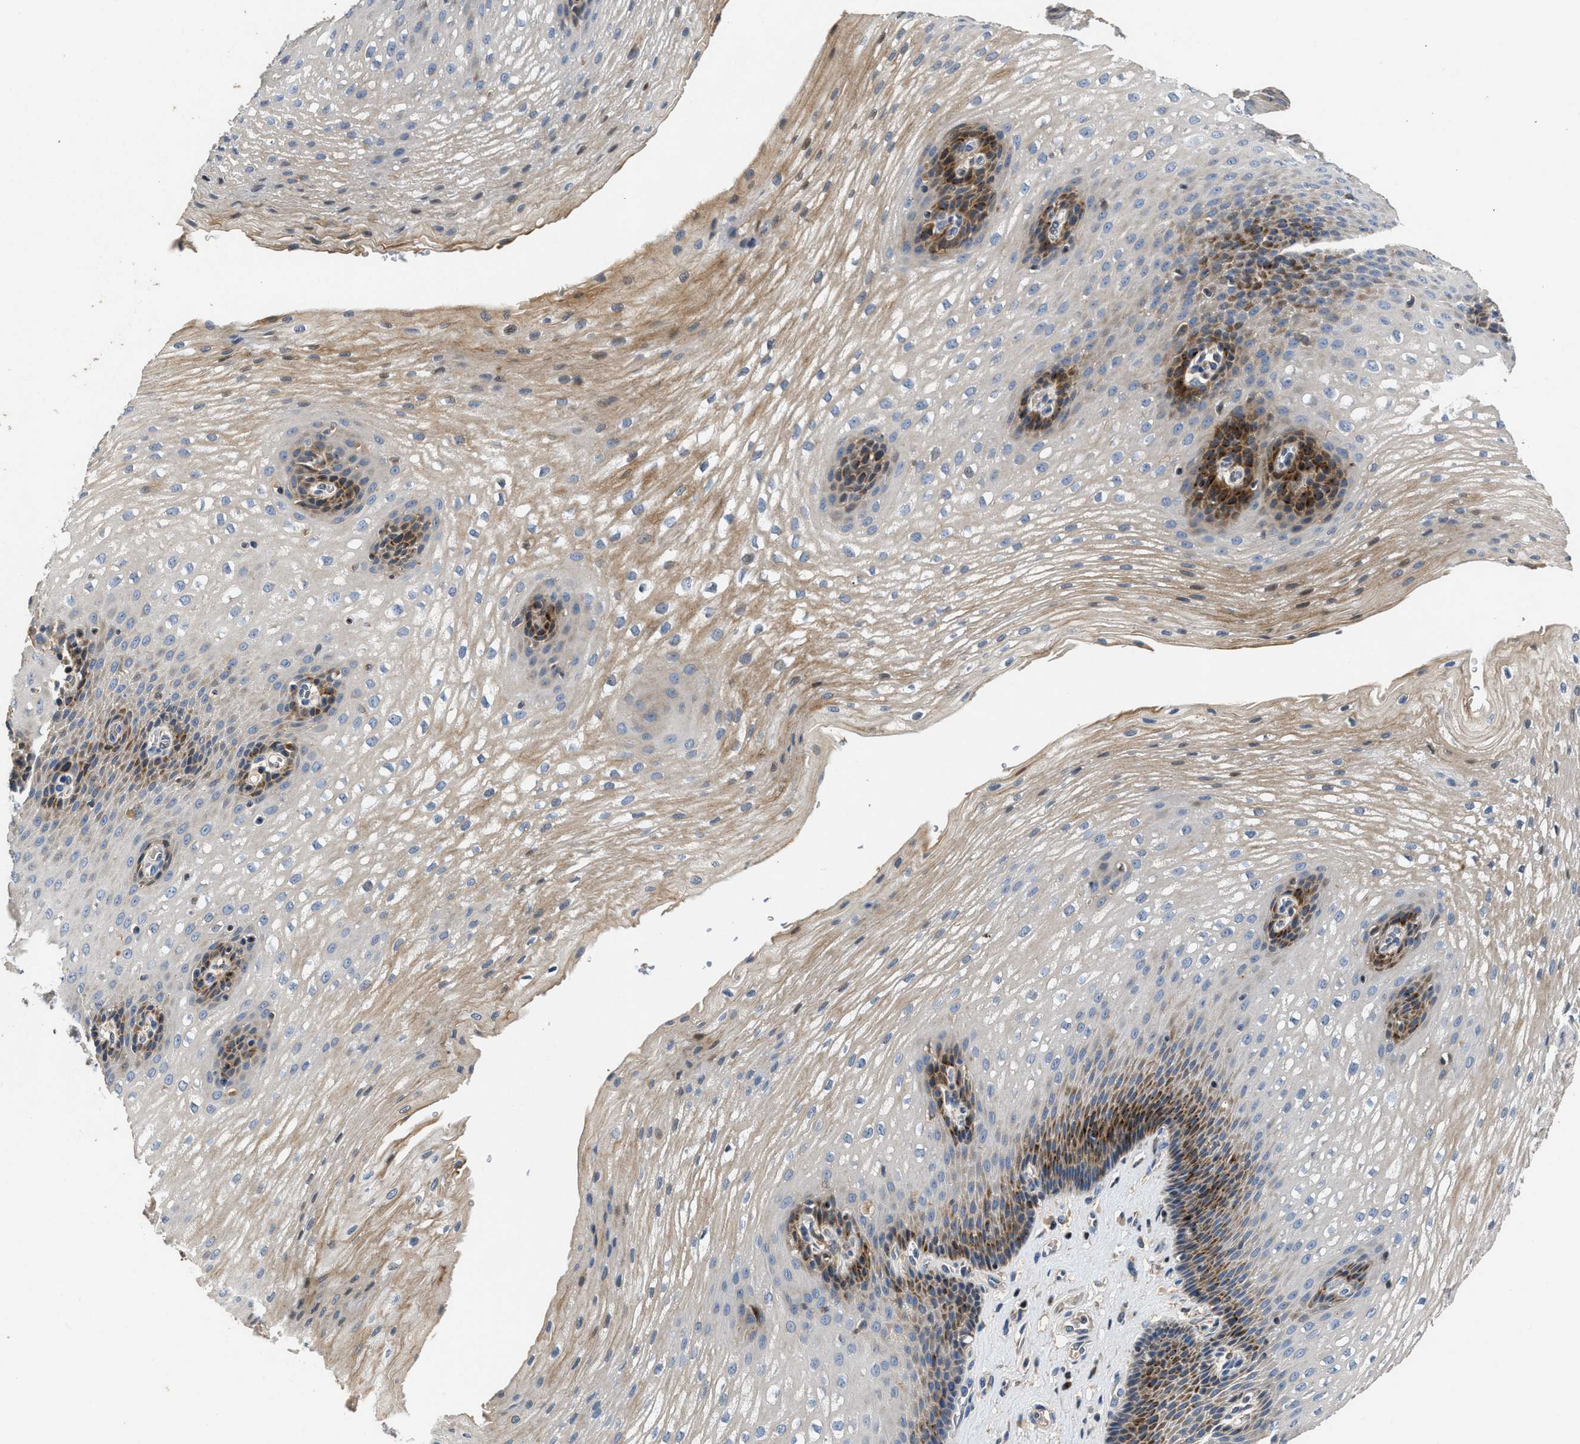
{"staining": {"intensity": "strong", "quantity": "<25%", "location": "cytoplasmic/membranous"}, "tissue": "esophagus", "cell_type": "Squamous epithelial cells", "image_type": "normal", "snomed": [{"axis": "morphology", "description": "Normal tissue, NOS"}, {"axis": "topography", "description": "Esophagus"}], "caption": "Strong cytoplasmic/membranous expression for a protein is appreciated in about <25% of squamous epithelial cells of benign esophagus using immunohistochemistry (IHC).", "gene": "IL17RC", "patient": {"sex": "male", "age": 48}}